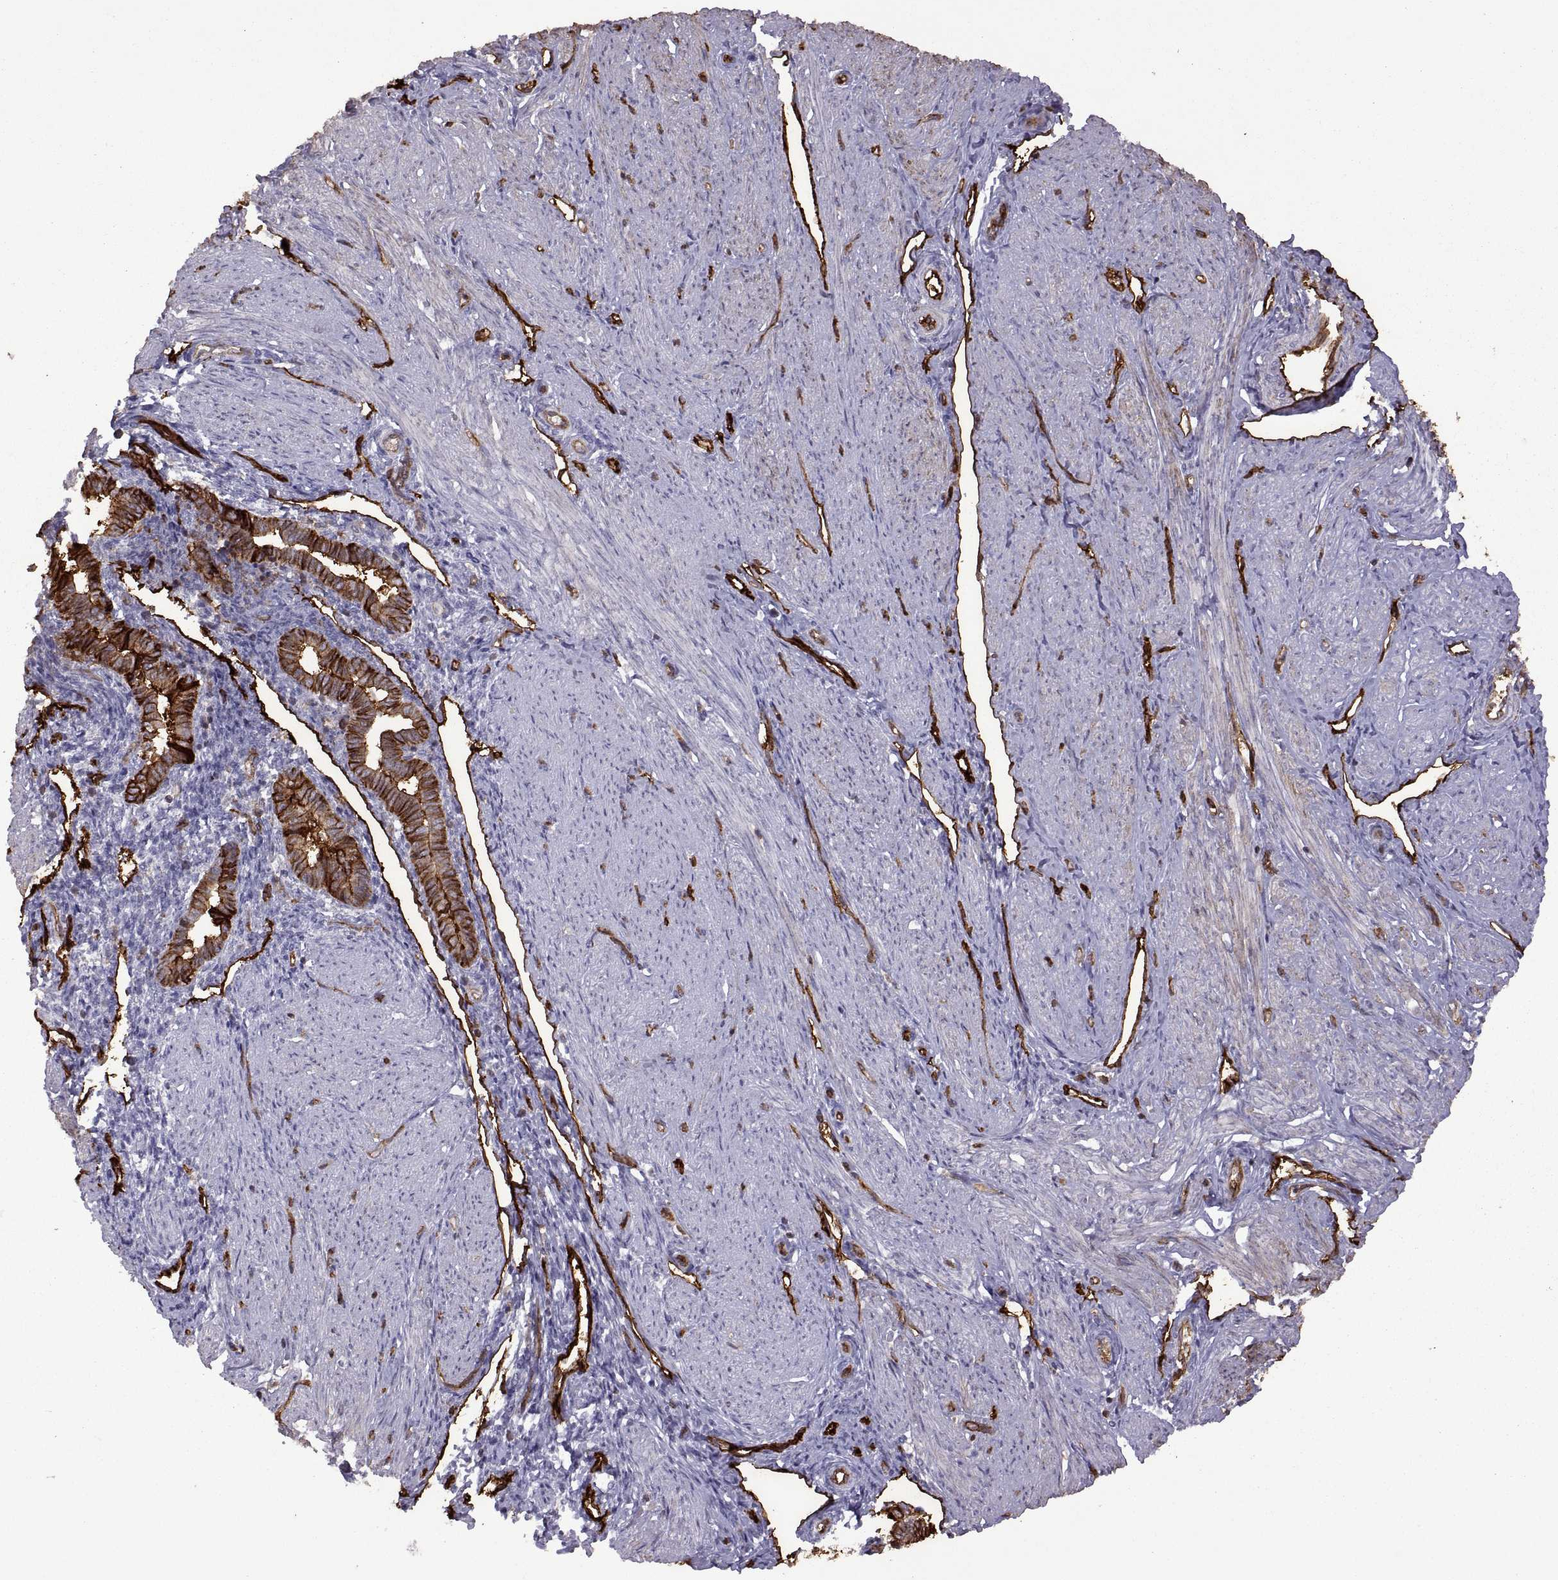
{"staining": {"intensity": "negative", "quantity": "none", "location": "none"}, "tissue": "endometrium", "cell_type": "Cells in endometrial stroma", "image_type": "normal", "snomed": [{"axis": "morphology", "description": "Normal tissue, NOS"}, {"axis": "topography", "description": "Endometrium"}], "caption": "High power microscopy micrograph of an immunohistochemistry photomicrograph of unremarkable endometrium, revealing no significant staining in cells in endometrial stroma.", "gene": "S100A10", "patient": {"sex": "female", "age": 37}}